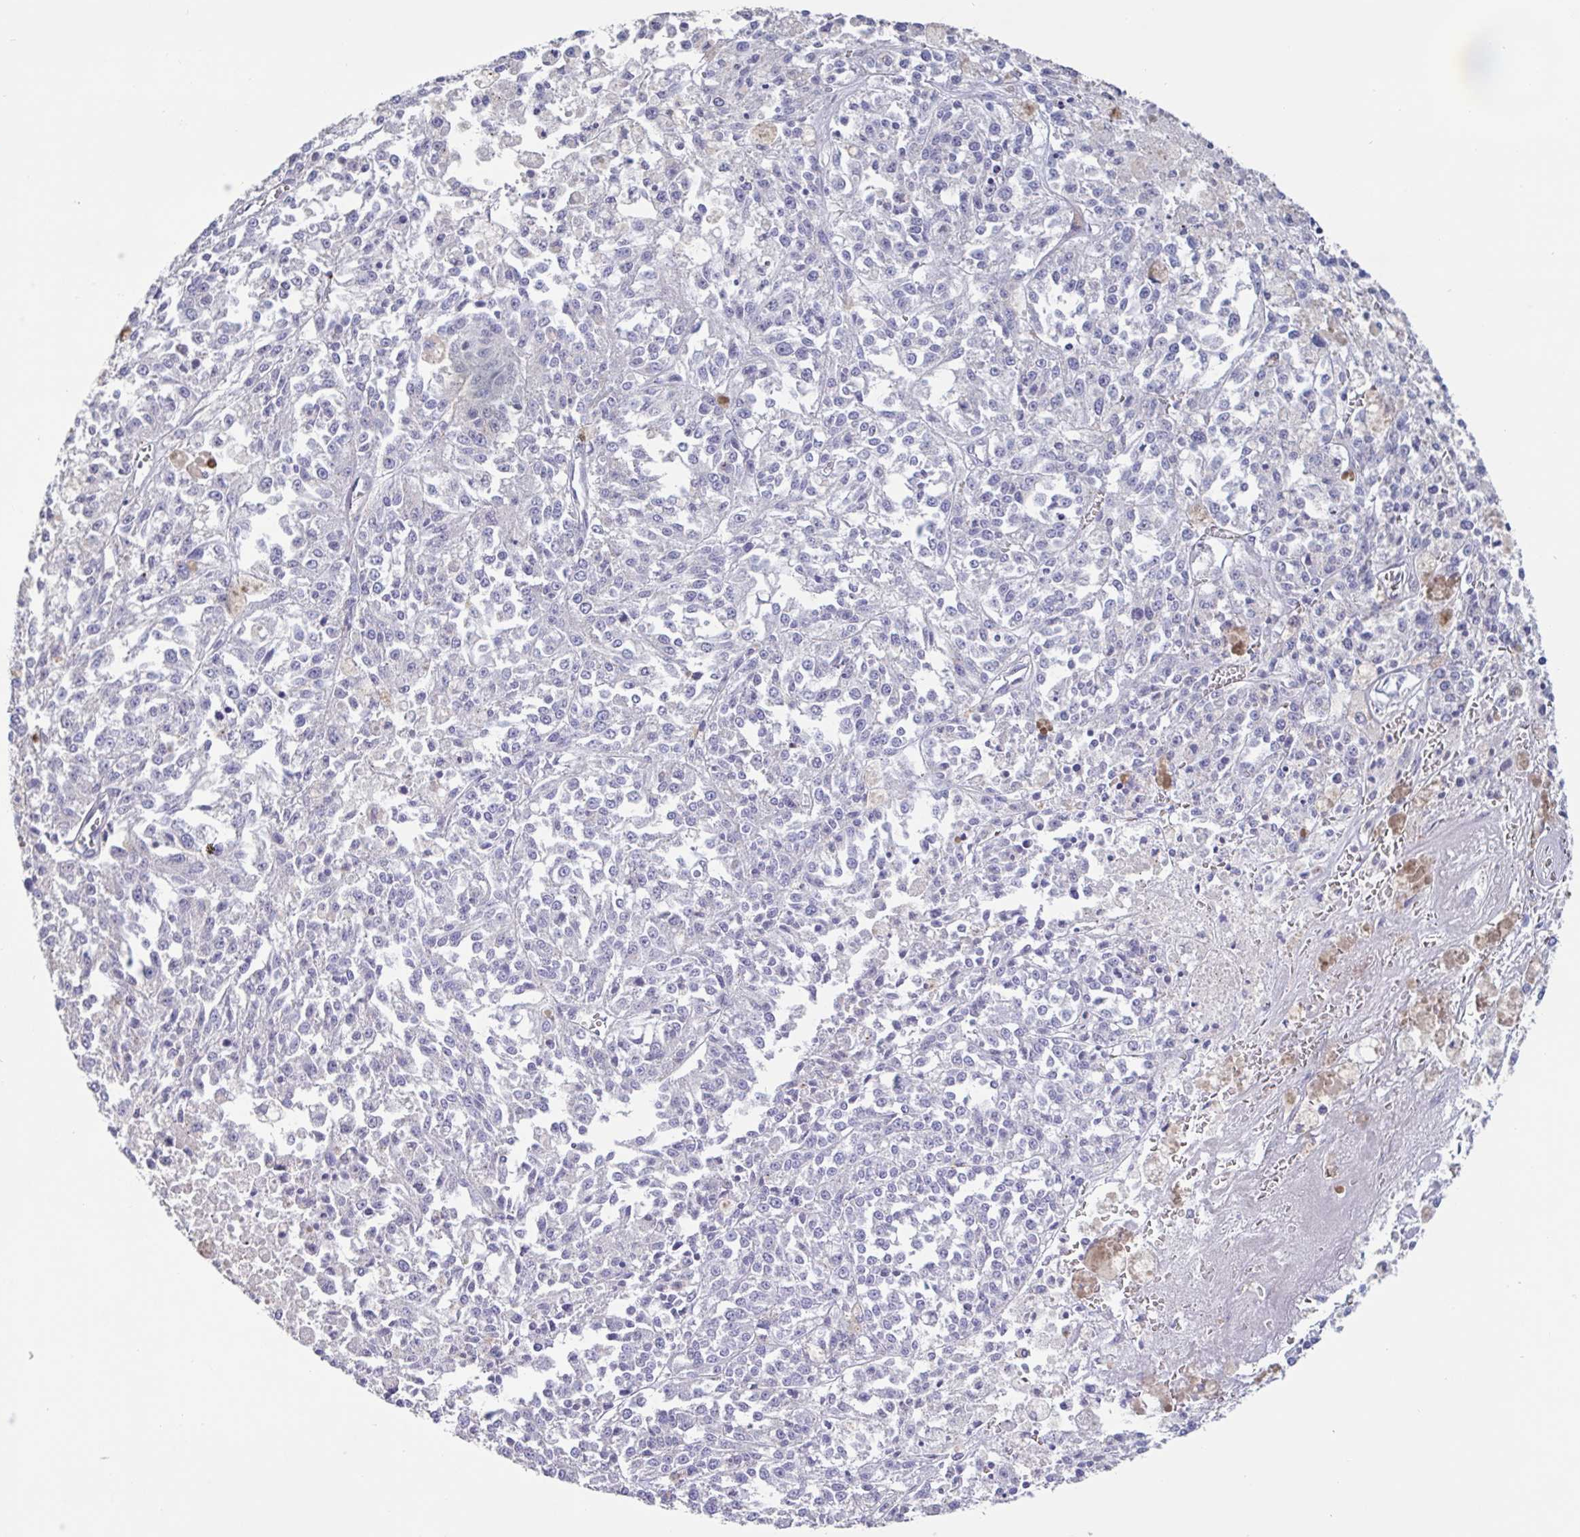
{"staining": {"intensity": "negative", "quantity": "none", "location": "none"}, "tissue": "melanoma", "cell_type": "Tumor cells", "image_type": "cancer", "snomed": [{"axis": "morphology", "description": "Malignant melanoma, NOS"}, {"axis": "topography", "description": "Skin"}], "caption": "The immunohistochemistry photomicrograph has no significant expression in tumor cells of melanoma tissue.", "gene": "CHMP5", "patient": {"sex": "female", "age": 64}}